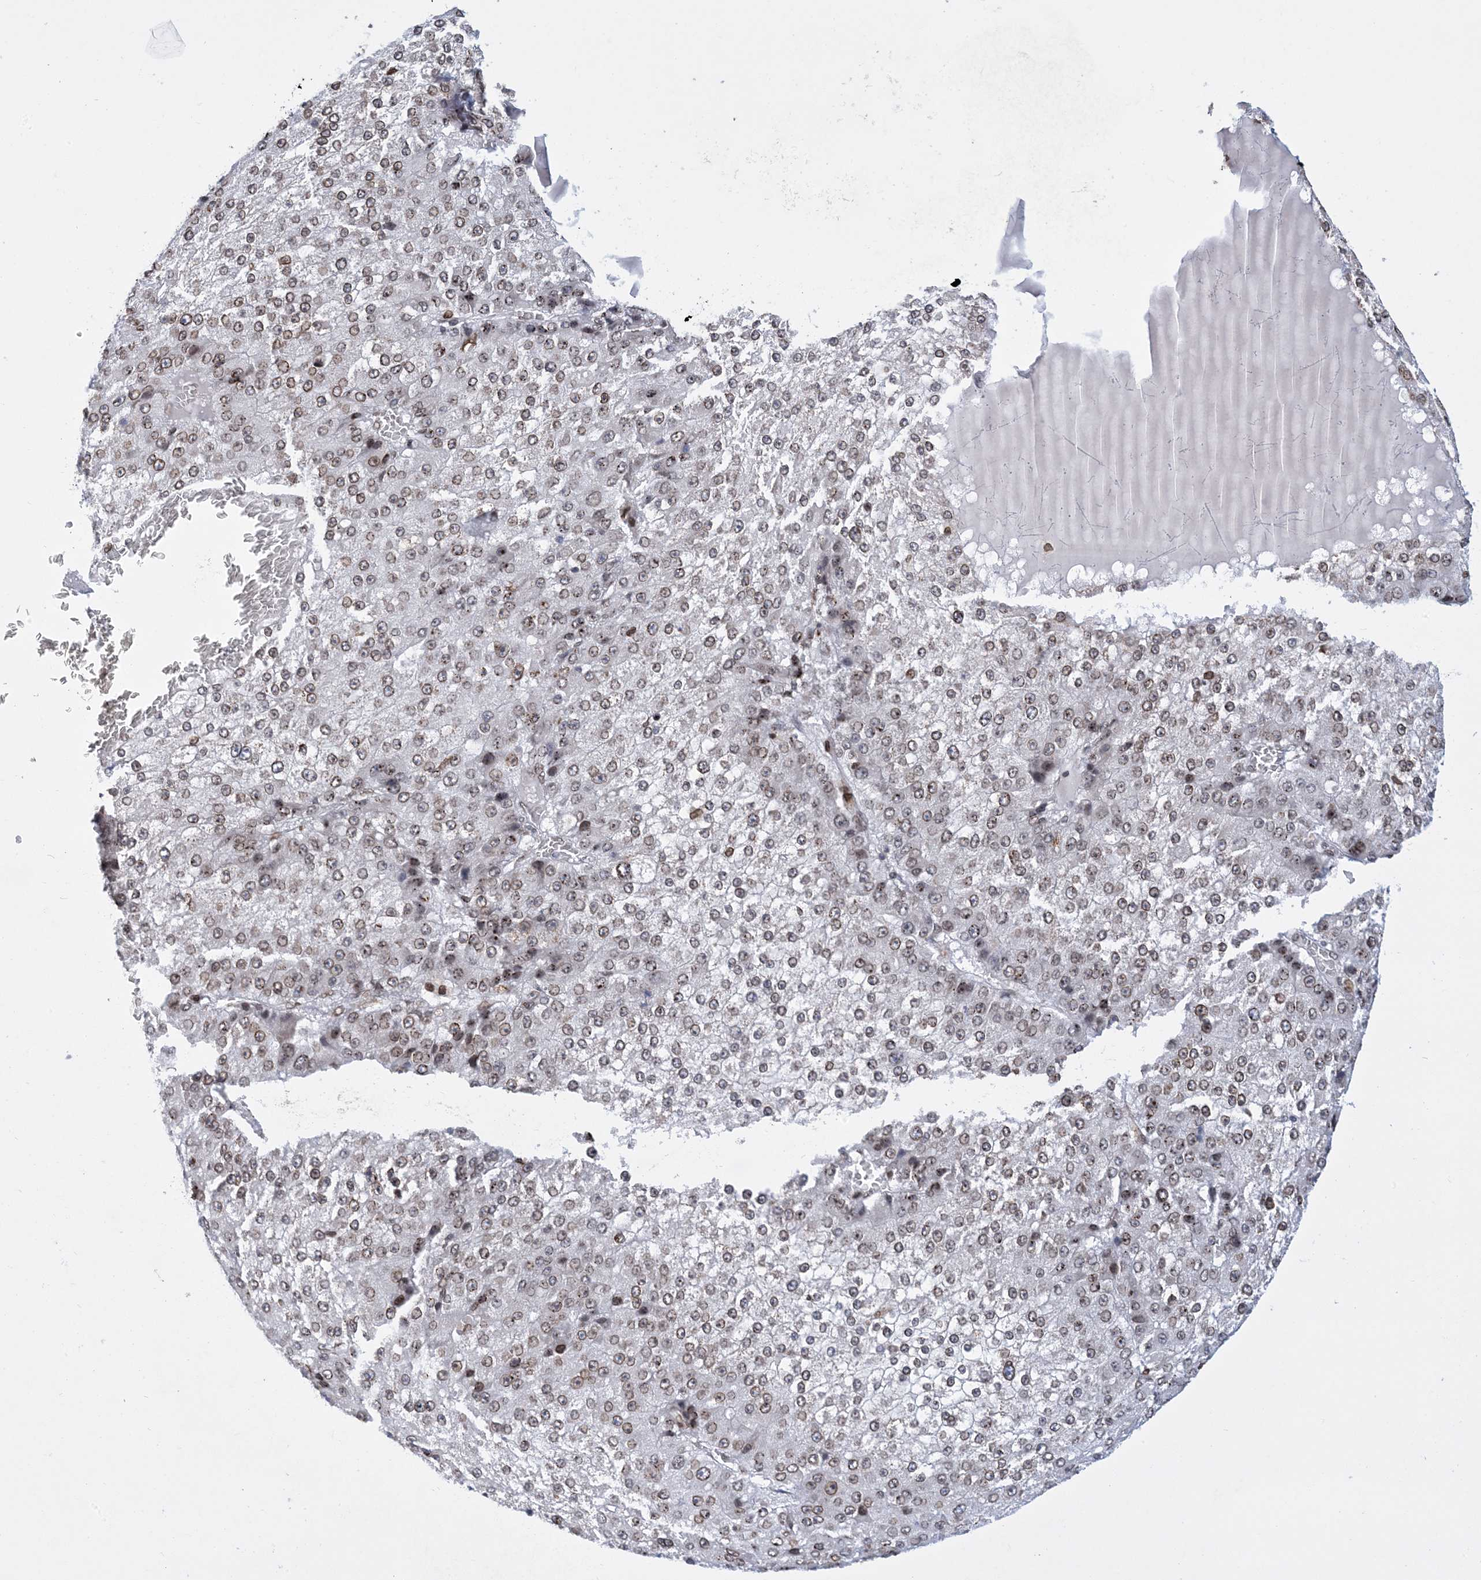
{"staining": {"intensity": "weak", "quantity": ">75%", "location": "nuclear"}, "tissue": "liver cancer", "cell_type": "Tumor cells", "image_type": "cancer", "snomed": [{"axis": "morphology", "description": "Carcinoma, Hepatocellular, NOS"}, {"axis": "topography", "description": "Liver"}], "caption": "The image reveals immunohistochemical staining of liver hepatocellular carcinoma. There is weak nuclear expression is present in approximately >75% of tumor cells. The staining was performed using DAB (3,3'-diaminobenzidine), with brown indicating positive protein expression. Nuclei are stained blue with hematoxylin.", "gene": "PCYT1A", "patient": {"sex": "female", "age": 73}}